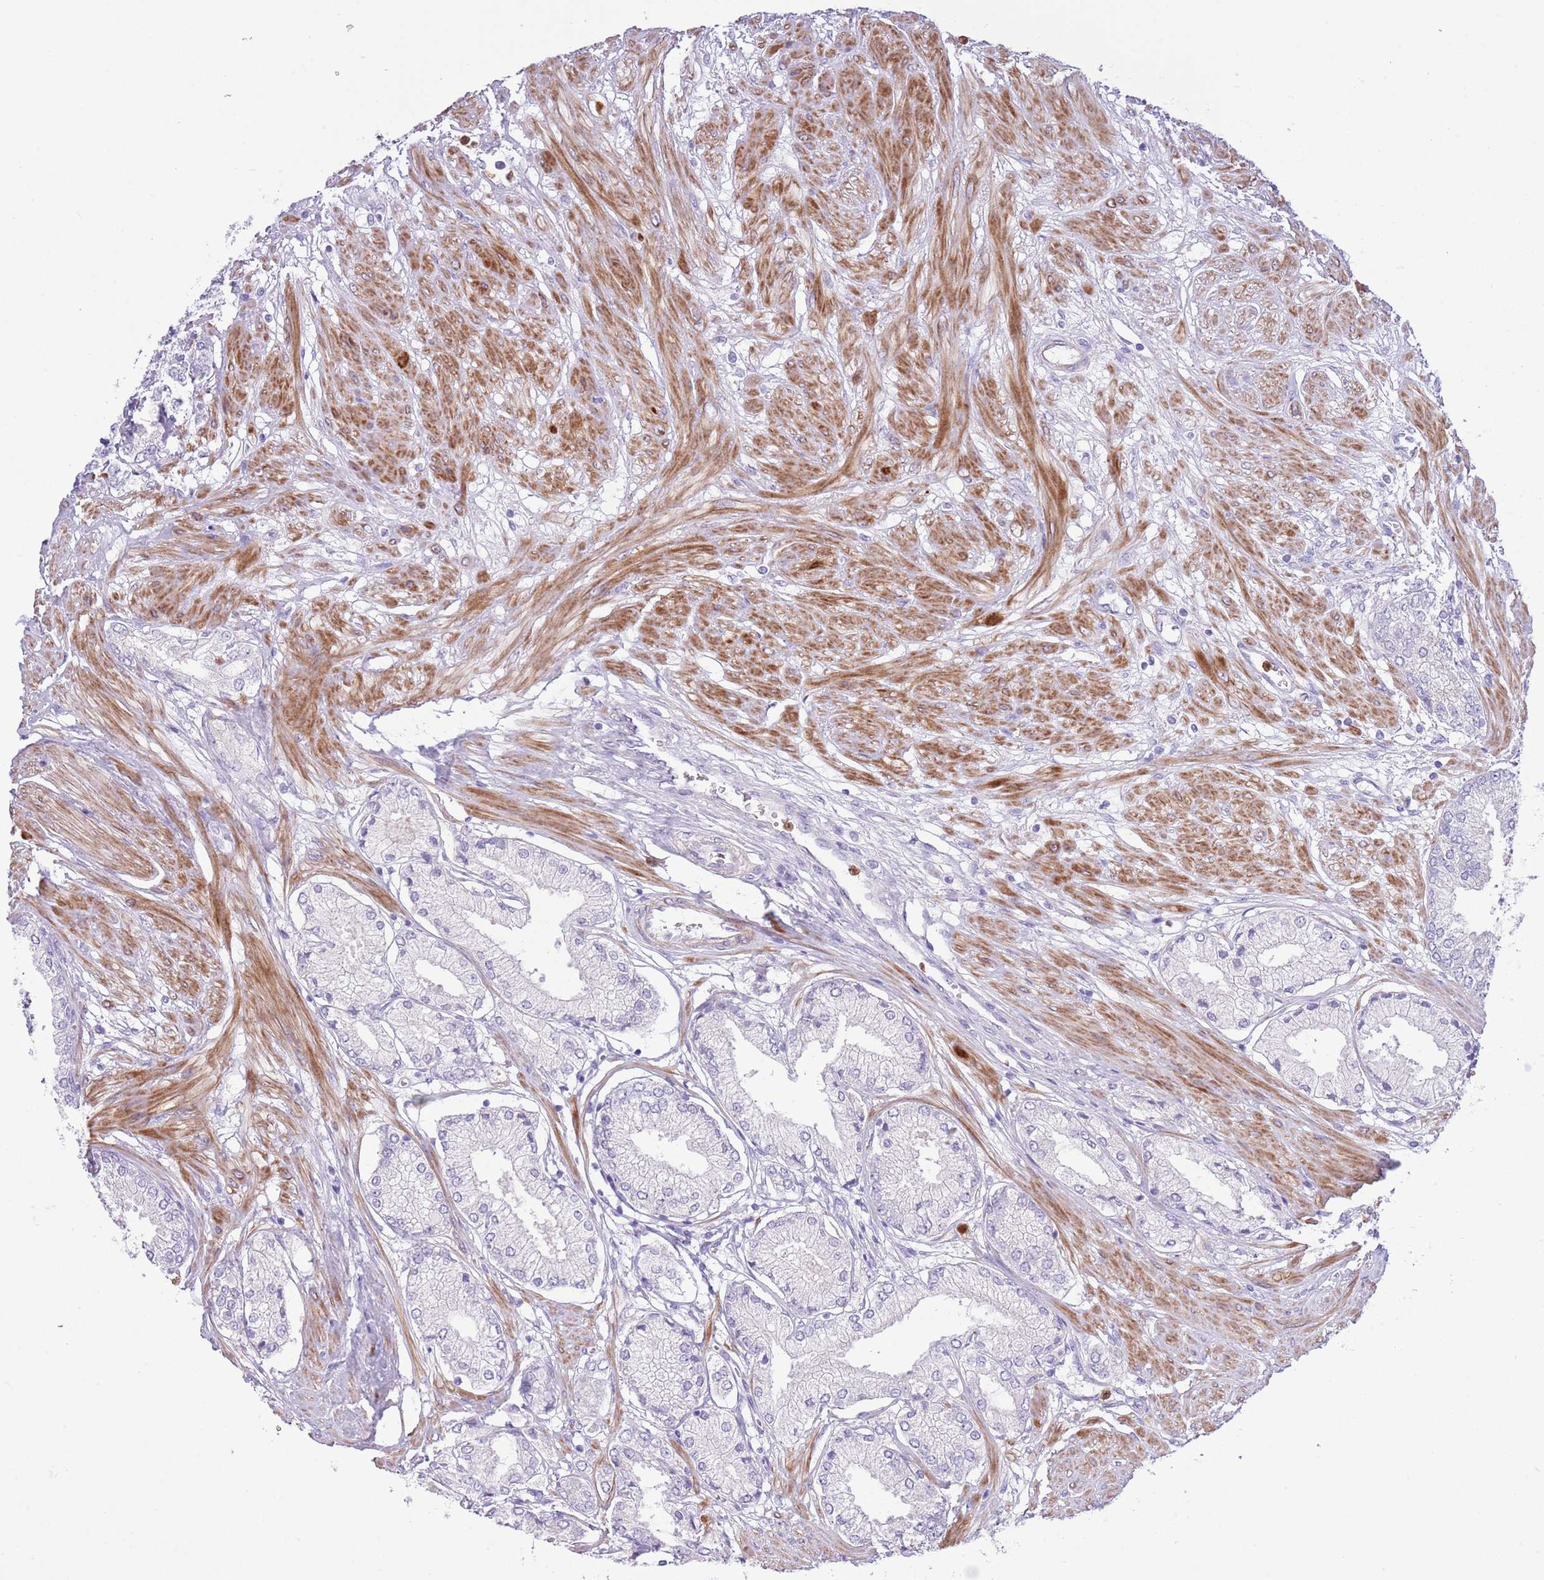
{"staining": {"intensity": "negative", "quantity": "none", "location": "none"}, "tissue": "prostate cancer", "cell_type": "Tumor cells", "image_type": "cancer", "snomed": [{"axis": "morphology", "description": "Adenocarcinoma, High grade"}, {"axis": "topography", "description": "Prostate and seminal vesicle, NOS"}], "caption": "A micrograph of human prostate cancer (adenocarcinoma (high-grade)) is negative for staining in tumor cells. The staining was performed using DAB (3,3'-diaminobenzidine) to visualize the protein expression in brown, while the nuclei were stained in blue with hematoxylin (Magnification: 20x).", "gene": "OR6M1", "patient": {"sex": "male", "age": 64}}